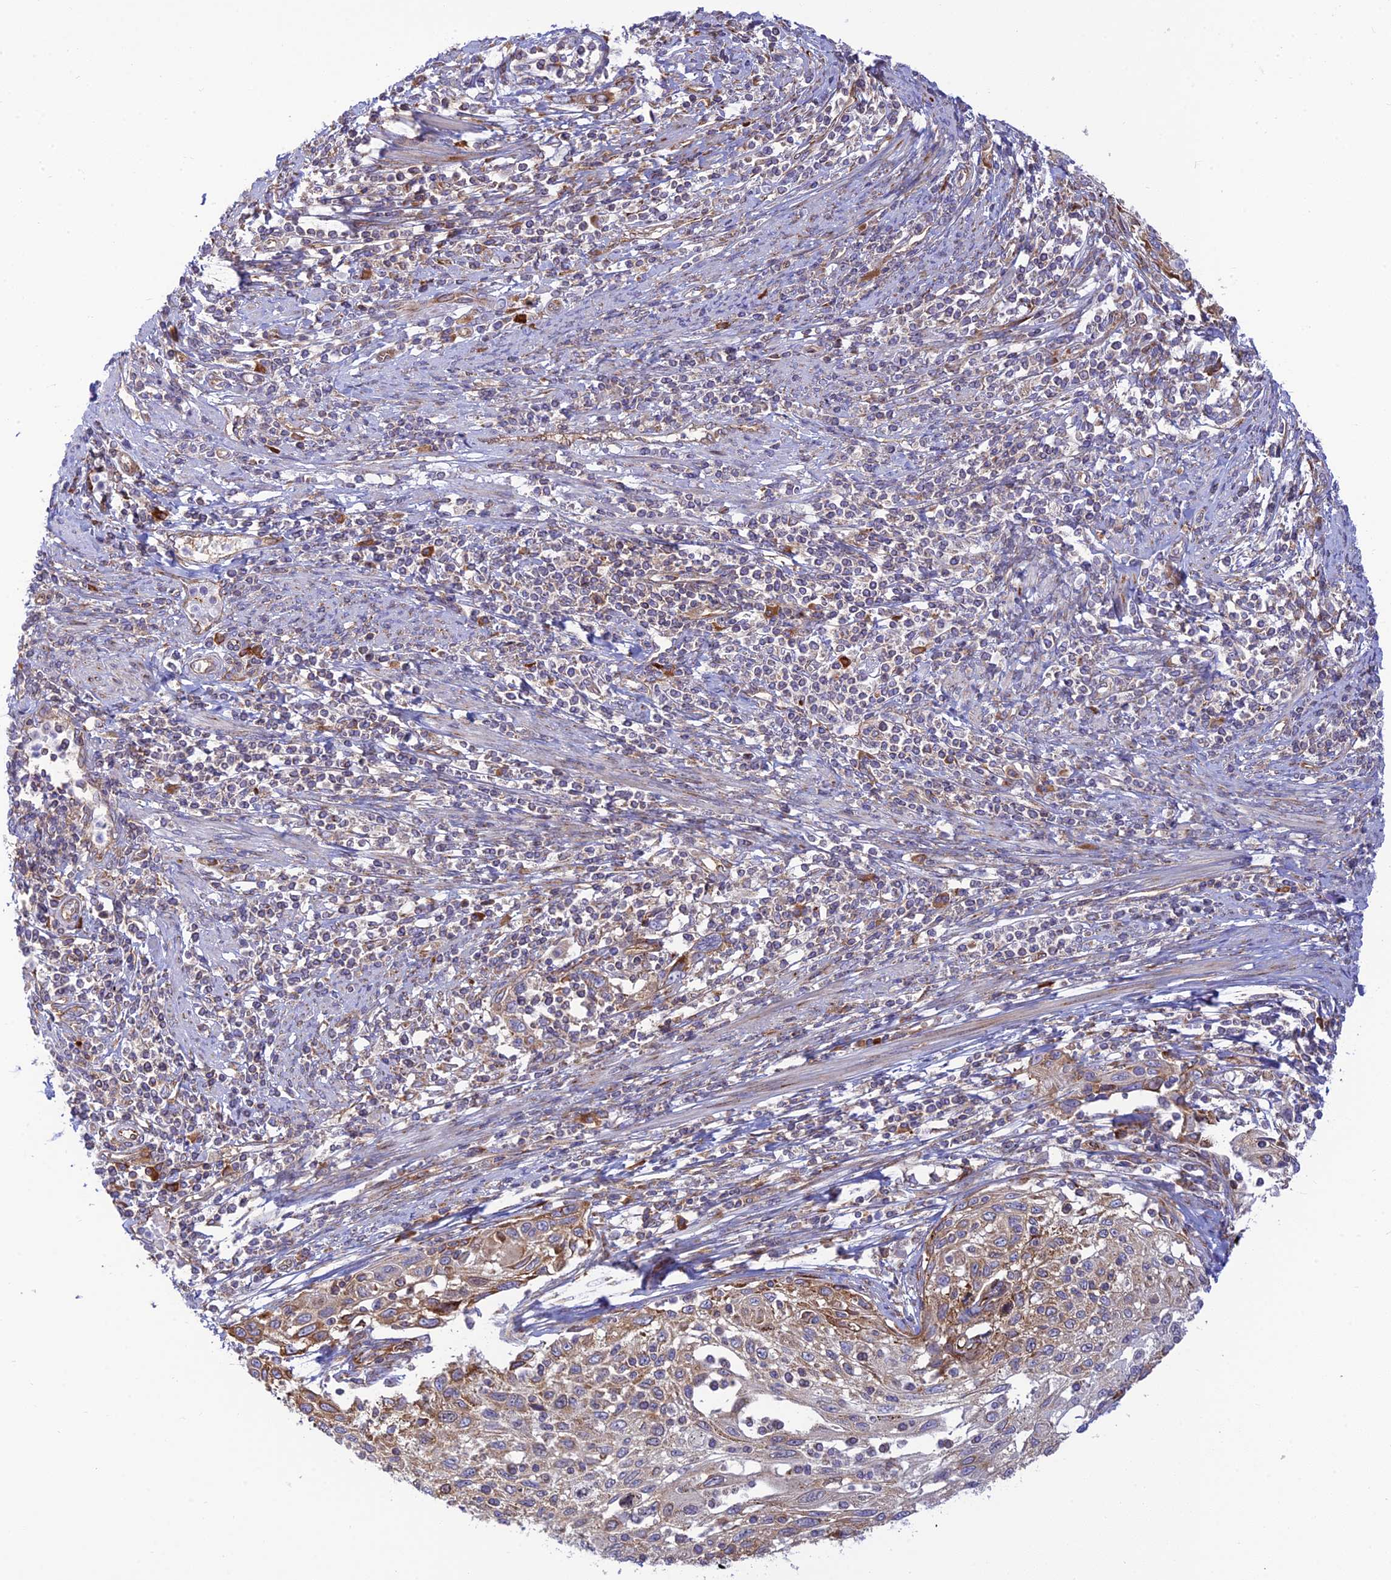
{"staining": {"intensity": "moderate", "quantity": "25%-75%", "location": "cytoplasmic/membranous"}, "tissue": "cervical cancer", "cell_type": "Tumor cells", "image_type": "cancer", "snomed": [{"axis": "morphology", "description": "Squamous cell carcinoma, NOS"}, {"axis": "topography", "description": "Cervix"}], "caption": "This micrograph displays immunohistochemistry (IHC) staining of human cervical cancer (squamous cell carcinoma), with medium moderate cytoplasmic/membranous positivity in approximately 25%-75% of tumor cells.", "gene": "PIMREG", "patient": {"sex": "female", "age": 70}}